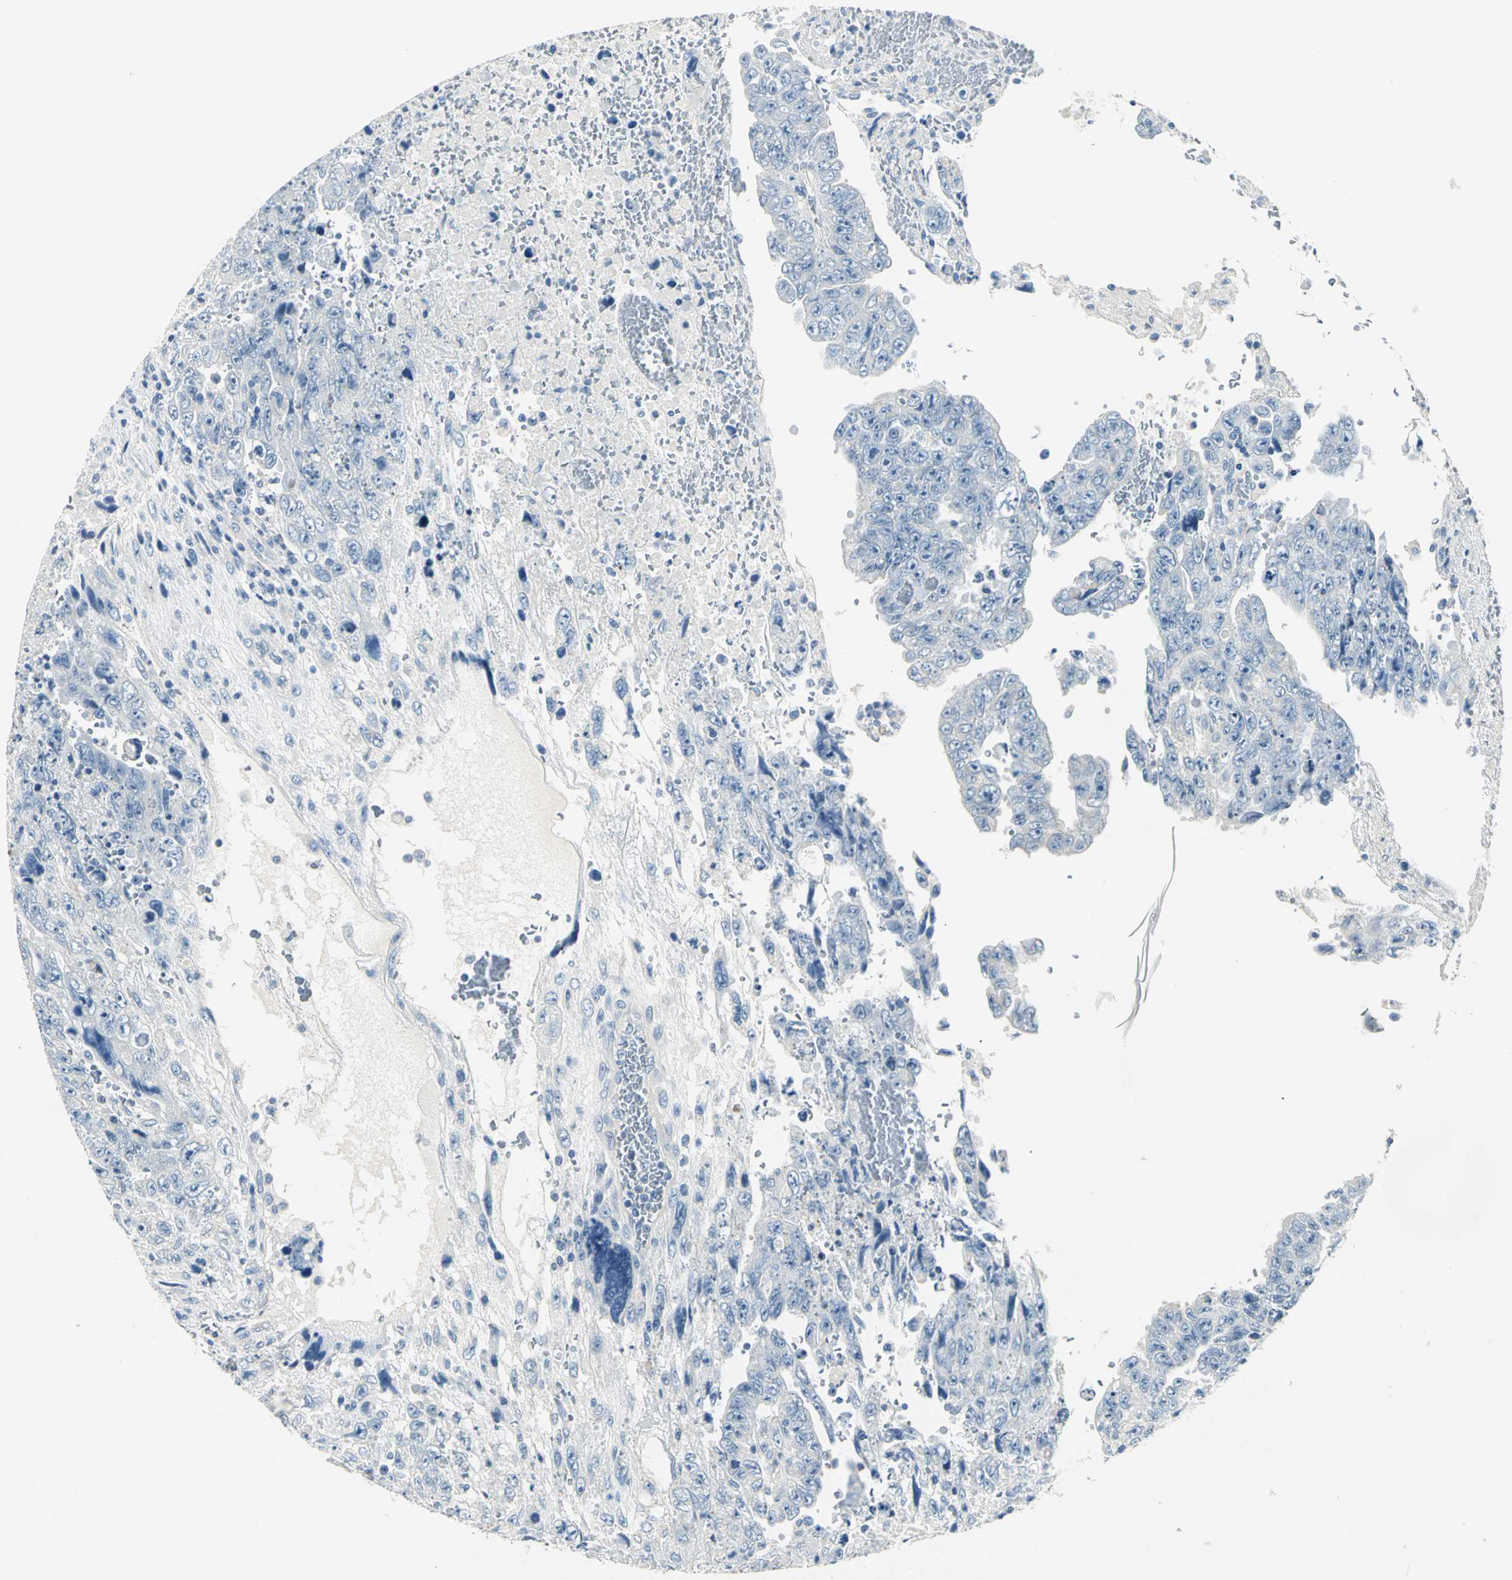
{"staining": {"intensity": "negative", "quantity": "none", "location": "none"}, "tissue": "testis cancer", "cell_type": "Tumor cells", "image_type": "cancer", "snomed": [{"axis": "morphology", "description": "Carcinoma, Embryonal, NOS"}, {"axis": "topography", "description": "Testis"}], "caption": "Protein analysis of testis cancer (embryonal carcinoma) reveals no significant expression in tumor cells.", "gene": "RIPOR1", "patient": {"sex": "male", "age": 28}}